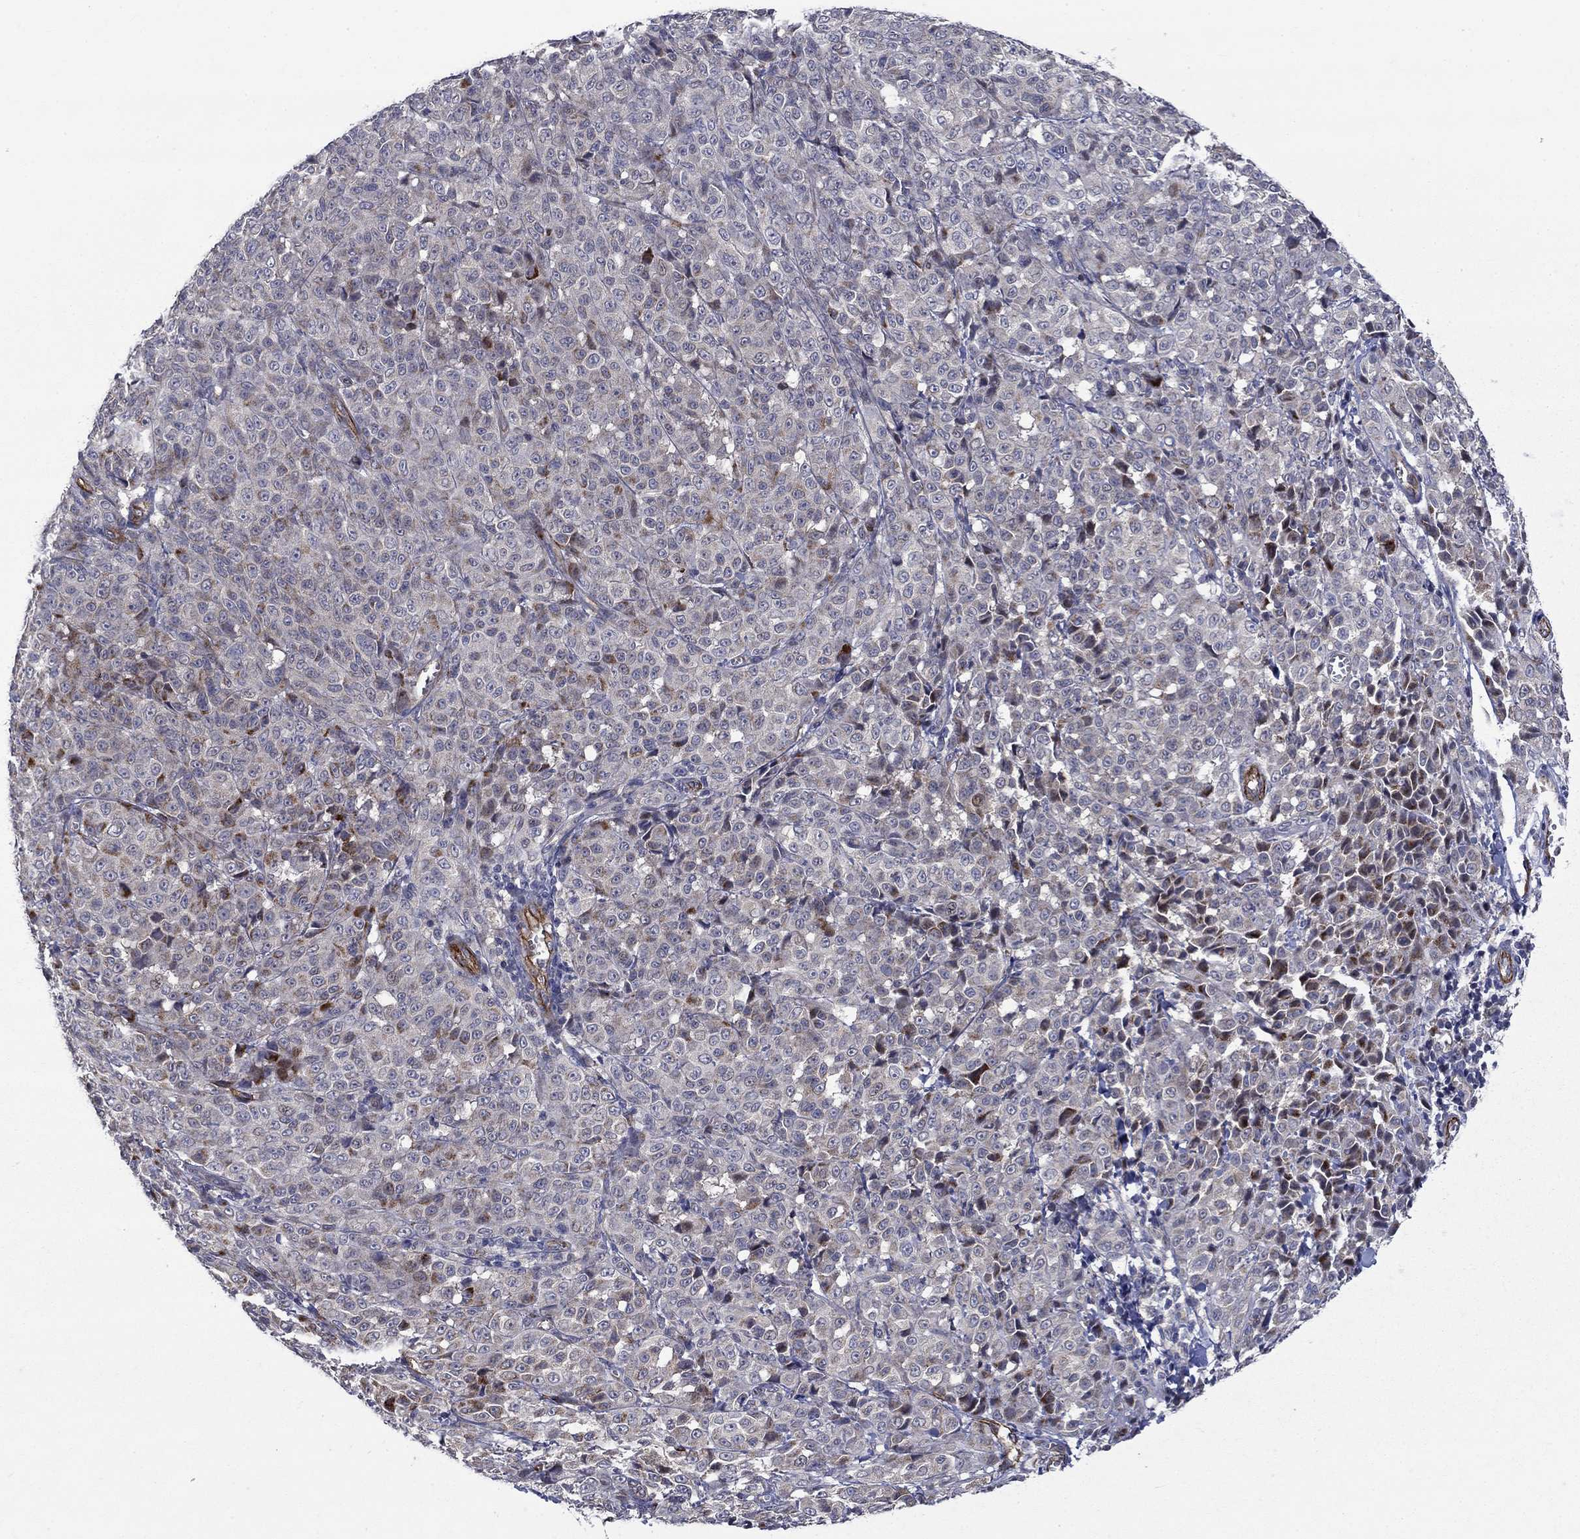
{"staining": {"intensity": "moderate", "quantity": "<25%", "location": "cytoplasmic/membranous"}, "tissue": "melanoma", "cell_type": "Tumor cells", "image_type": "cancer", "snomed": [{"axis": "morphology", "description": "Malignant melanoma, NOS"}, {"axis": "topography", "description": "Skin"}], "caption": "Immunohistochemical staining of melanoma shows low levels of moderate cytoplasmic/membranous protein expression in about <25% of tumor cells.", "gene": "SLC7A1", "patient": {"sex": "male", "age": 89}}